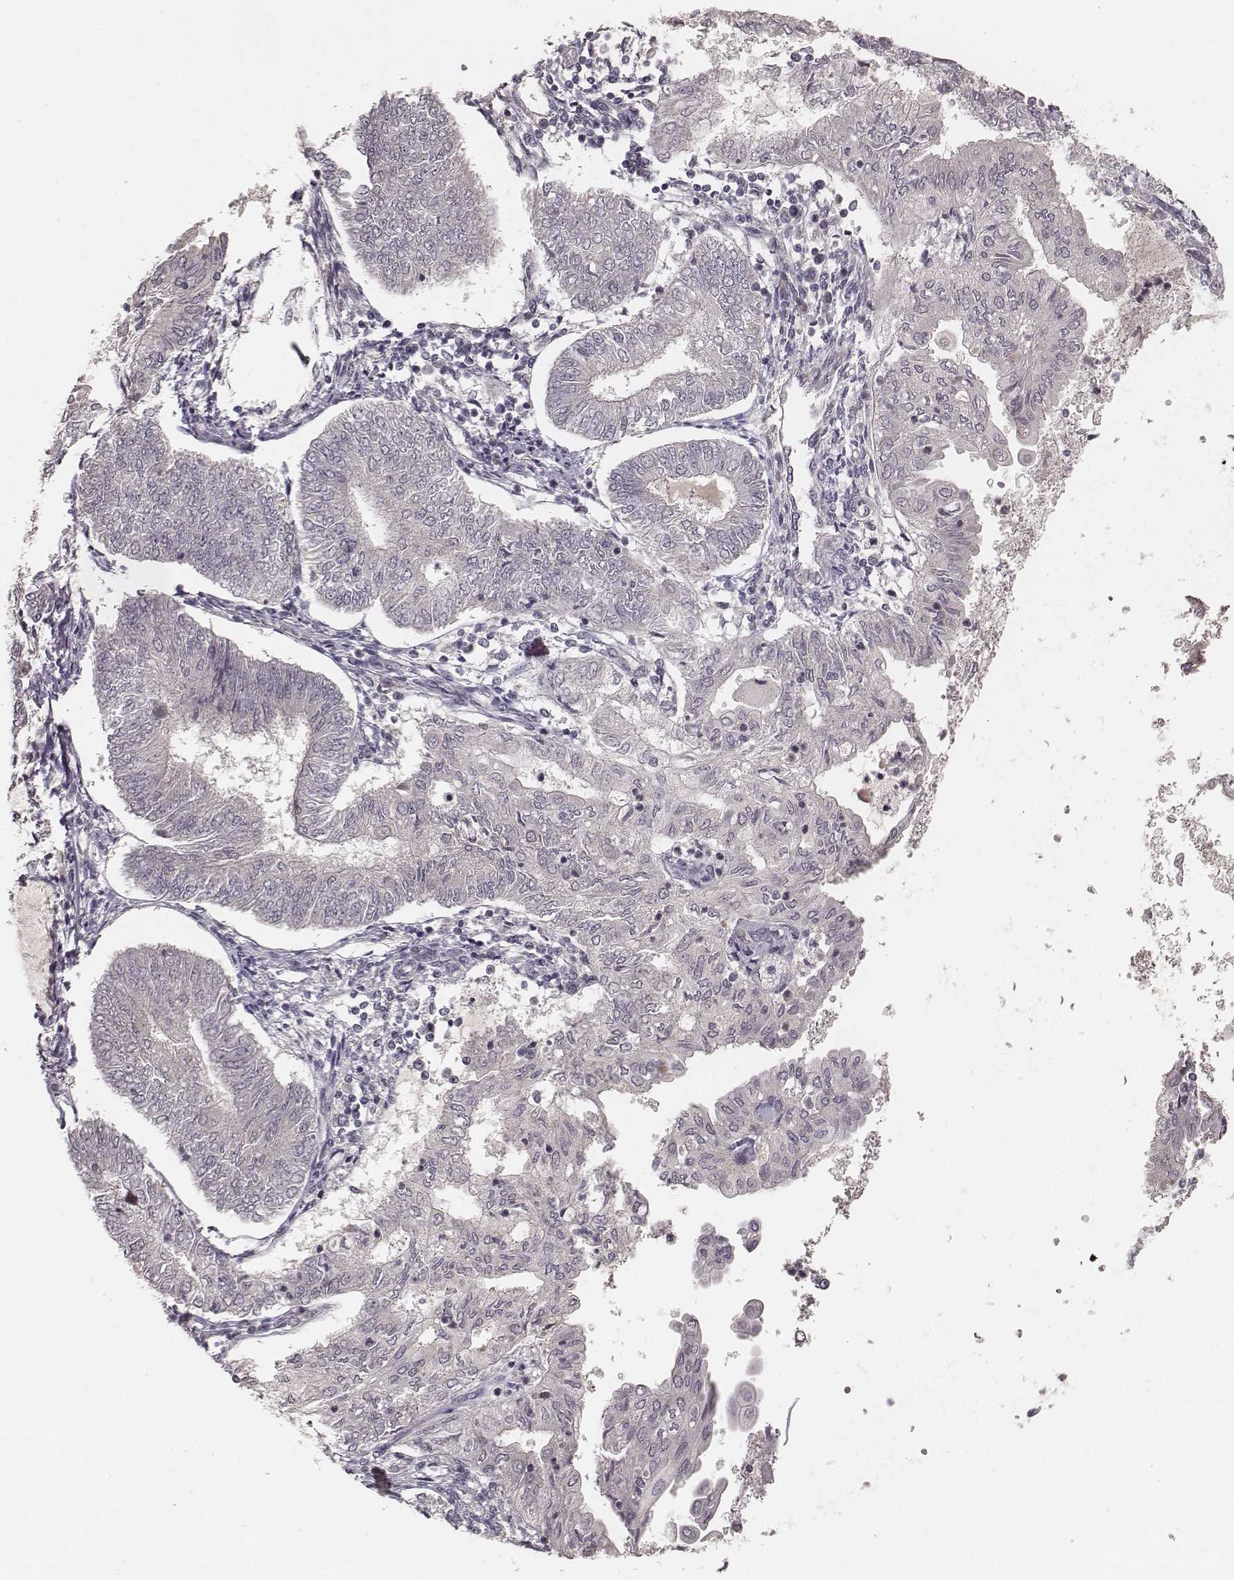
{"staining": {"intensity": "negative", "quantity": "none", "location": "none"}, "tissue": "endometrial cancer", "cell_type": "Tumor cells", "image_type": "cancer", "snomed": [{"axis": "morphology", "description": "Adenocarcinoma, NOS"}, {"axis": "topography", "description": "Endometrium"}], "caption": "An IHC image of endometrial cancer is shown. There is no staining in tumor cells of endometrial cancer. (Stains: DAB (3,3'-diaminobenzidine) IHC with hematoxylin counter stain, Microscopy: brightfield microscopy at high magnification).", "gene": "LY6K", "patient": {"sex": "female", "age": 68}}